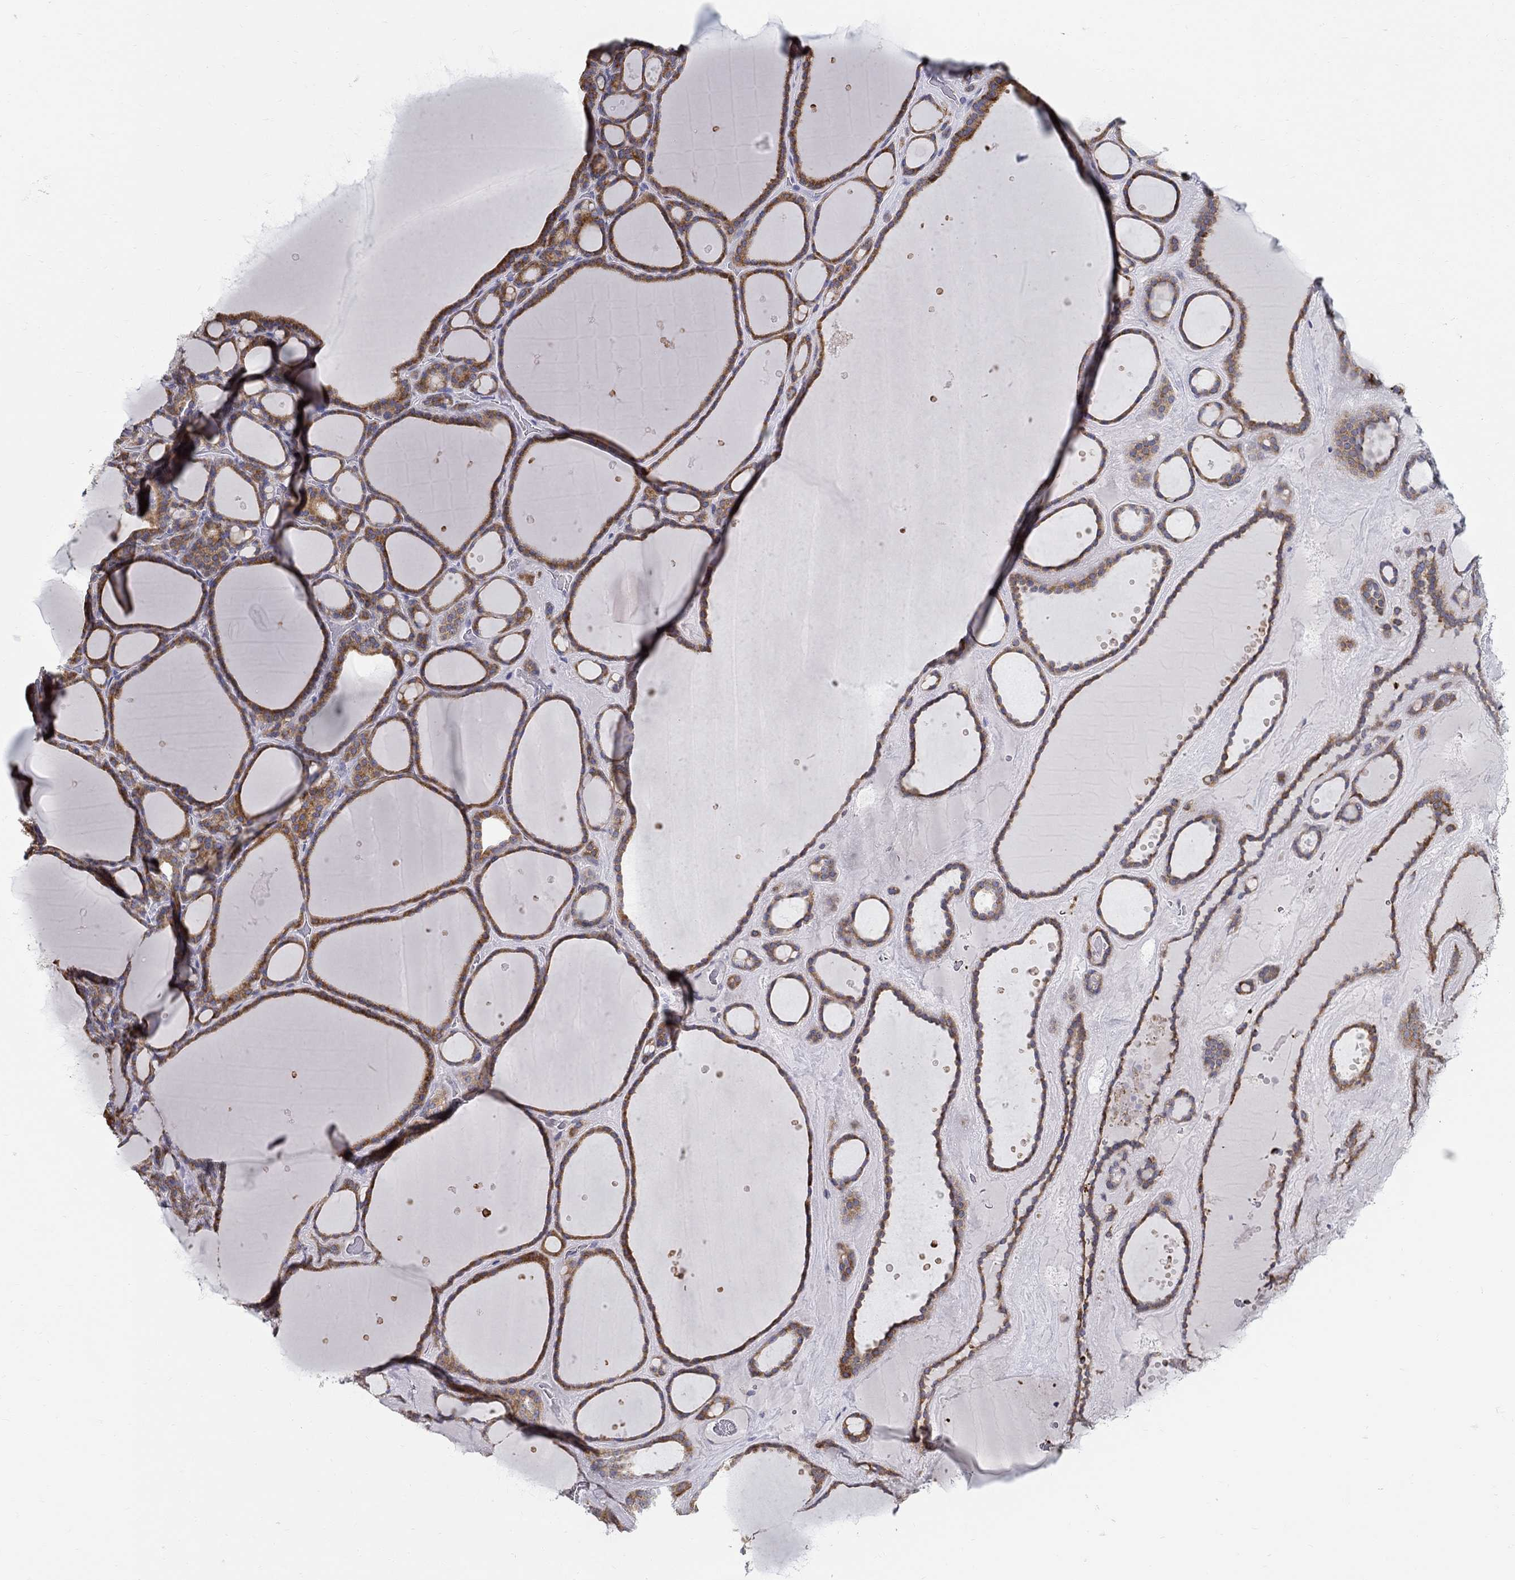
{"staining": {"intensity": "strong", "quantity": ">75%", "location": "cytoplasmic/membranous"}, "tissue": "thyroid gland", "cell_type": "Glandular cells", "image_type": "normal", "snomed": [{"axis": "morphology", "description": "Normal tissue, NOS"}, {"axis": "topography", "description": "Thyroid gland"}], "caption": "Immunohistochemical staining of benign human thyroid gland displays high levels of strong cytoplasmic/membranous staining in approximately >75% of glandular cells.", "gene": "QRFPR", "patient": {"sex": "male", "age": 63}}